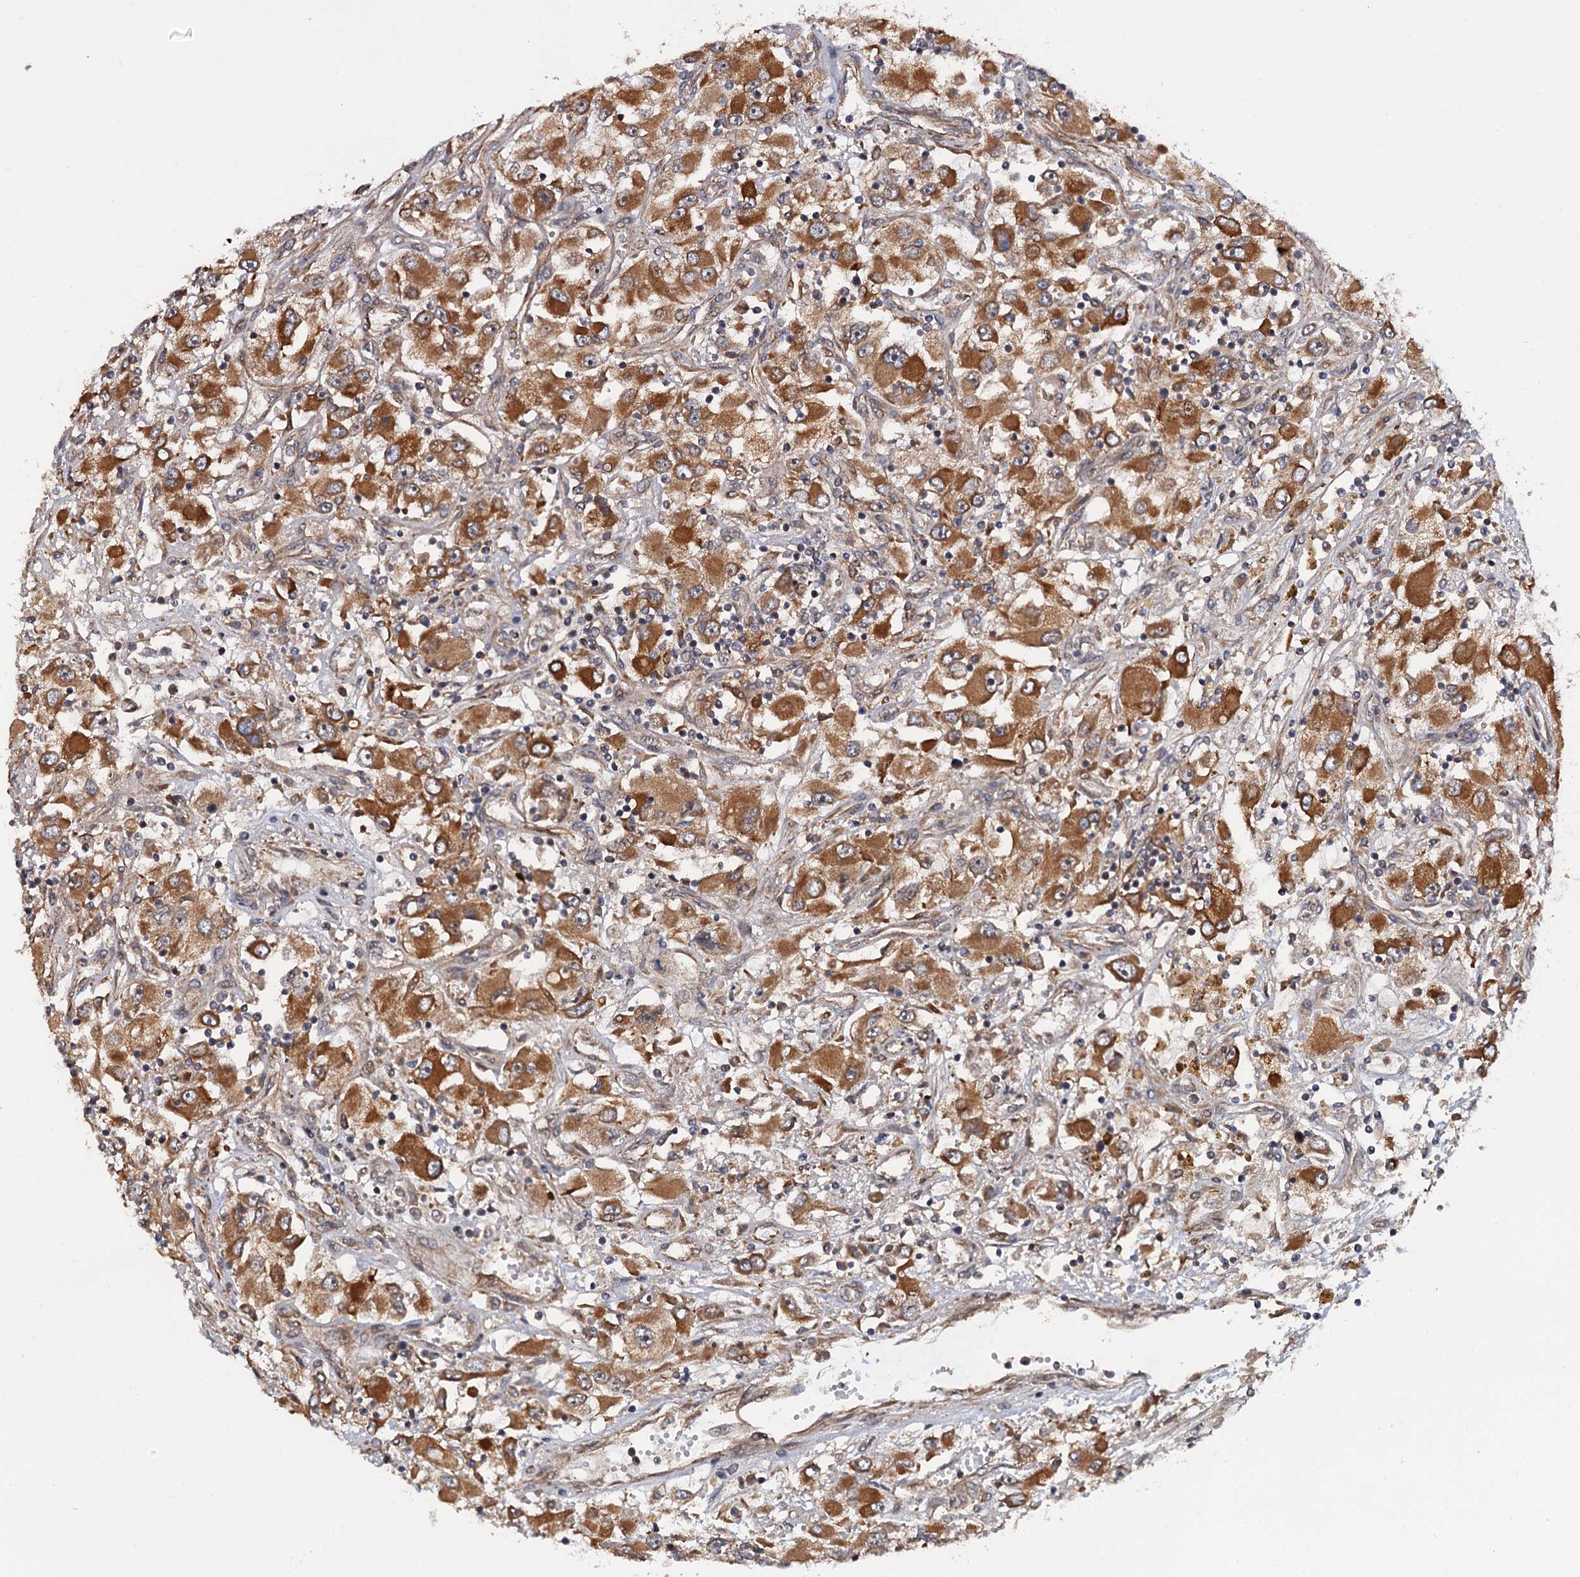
{"staining": {"intensity": "strong", "quantity": ">75%", "location": "cytoplasmic/membranous"}, "tissue": "renal cancer", "cell_type": "Tumor cells", "image_type": "cancer", "snomed": [{"axis": "morphology", "description": "Adenocarcinoma, NOS"}, {"axis": "topography", "description": "Kidney"}], "caption": "This is an image of immunohistochemistry staining of renal cancer (adenocarcinoma), which shows strong staining in the cytoplasmic/membranous of tumor cells.", "gene": "FSIP1", "patient": {"sex": "female", "age": 52}}